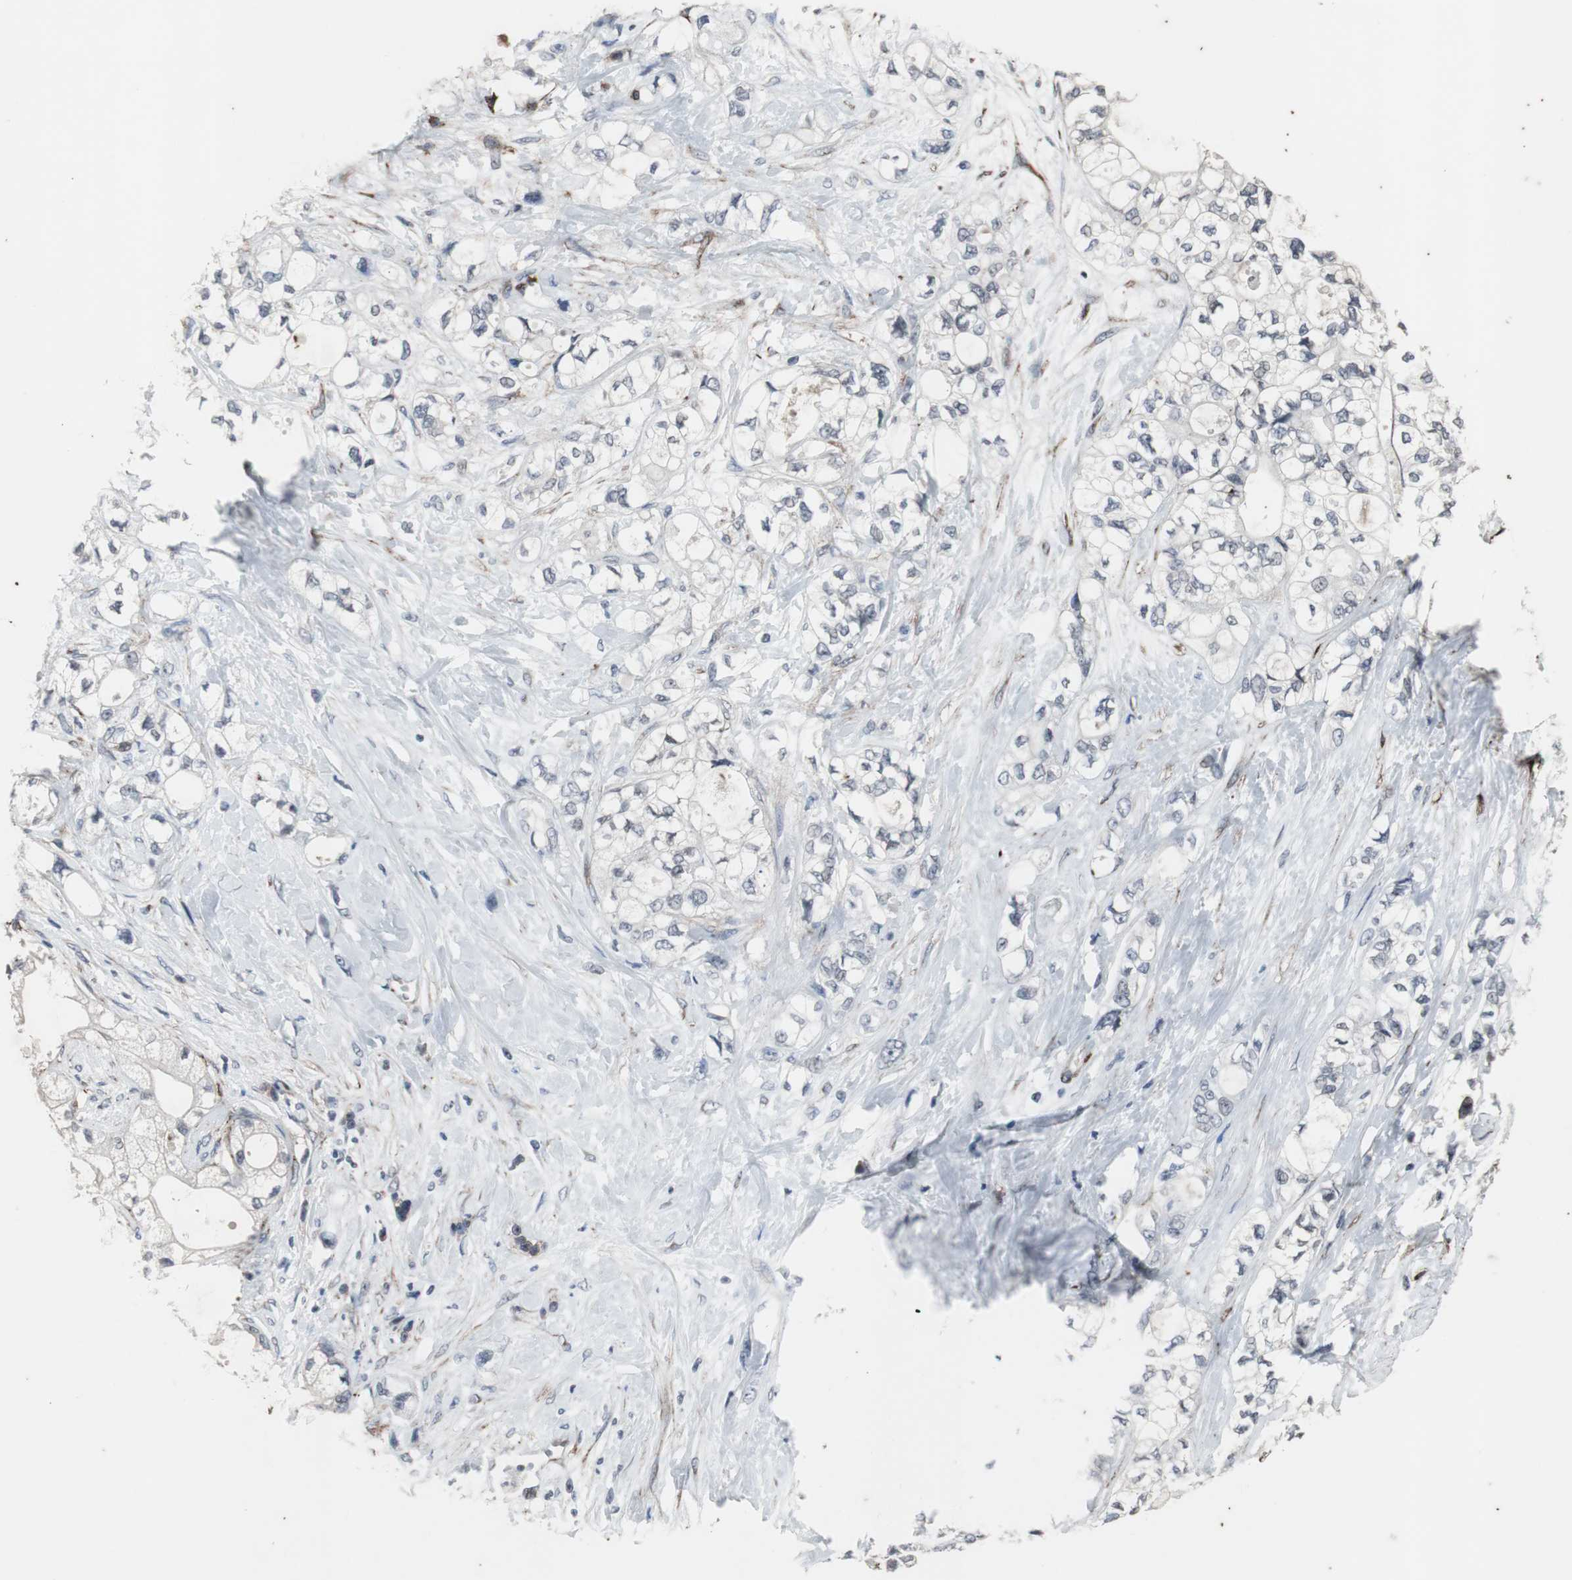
{"staining": {"intensity": "negative", "quantity": "none", "location": "none"}, "tissue": "pancreatic cancer", "cell_type": "Tumor cells", "image_type": "cancer", "snomed": [{"axis": "morphology", "description": "Adenocarcinoma, NOS"}, {"axis": "topography", "description": "Pancreas"}], "caption": "The immunohistochemistry image has no significant staining in tumor cells of pancreatic cancer tissue.", "gene": "CRADD", "patient": {"sex": "male", "age": 70}}